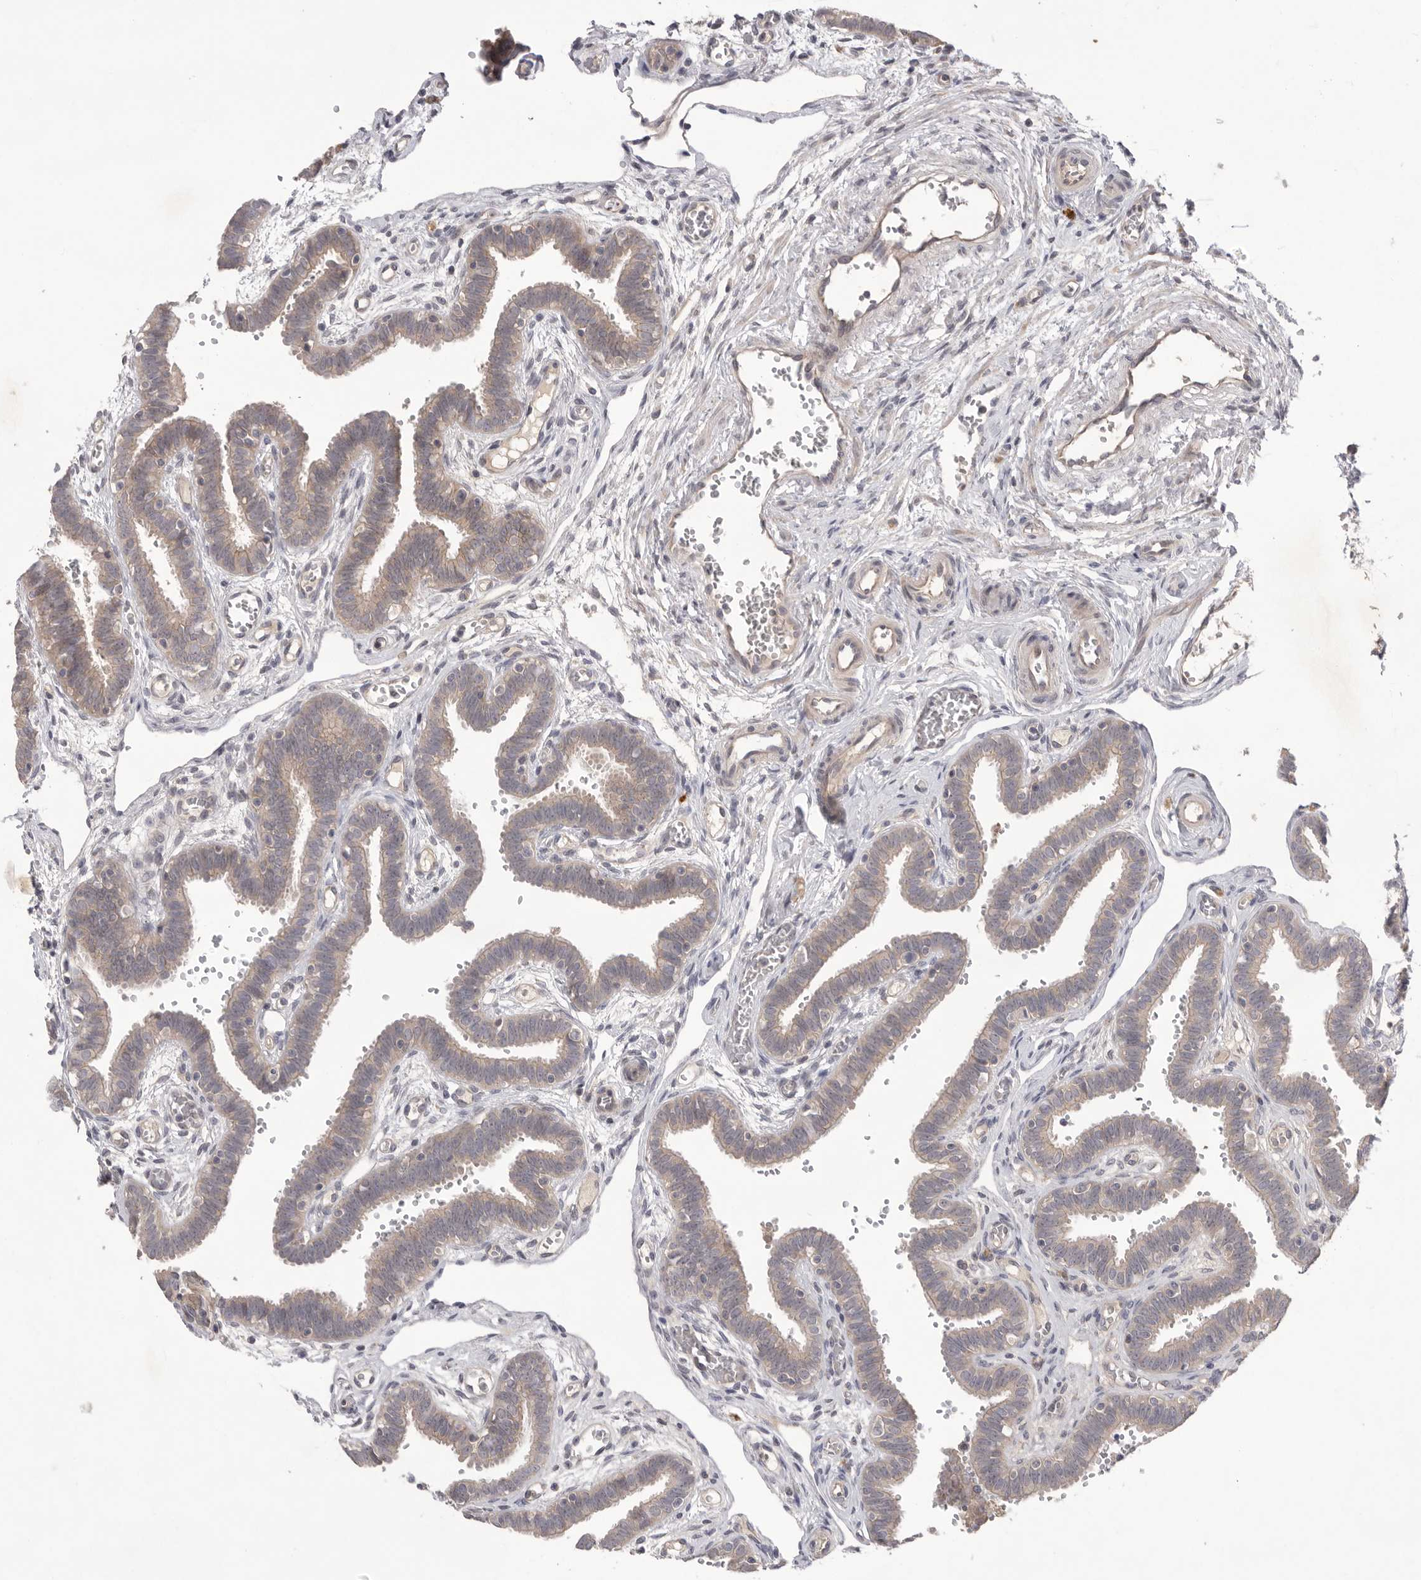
{"staining": {"intensity": "weak", "quantity": "25%-75%", "location": "cytoplasmic/membranous"}, "tissue": "fallopian tube", "cell_type": "Glandular cells", "image_type": "normal", "snomed": [{"axis": "morphology", "description": "Normal tissue, NOS"}, {"axis": "topography", "description": "Fallopian tube"}, {"axis": "topography", "description": "Placenta"}], "caption": "Human fallopian tube stained for a protein (brown) displays weak cytoplasmic/membranous positive expression in approximately 25%-75% of glandular cells.", "gene": "NRCAM", "patient": {"sex": "female", "age": 32}}